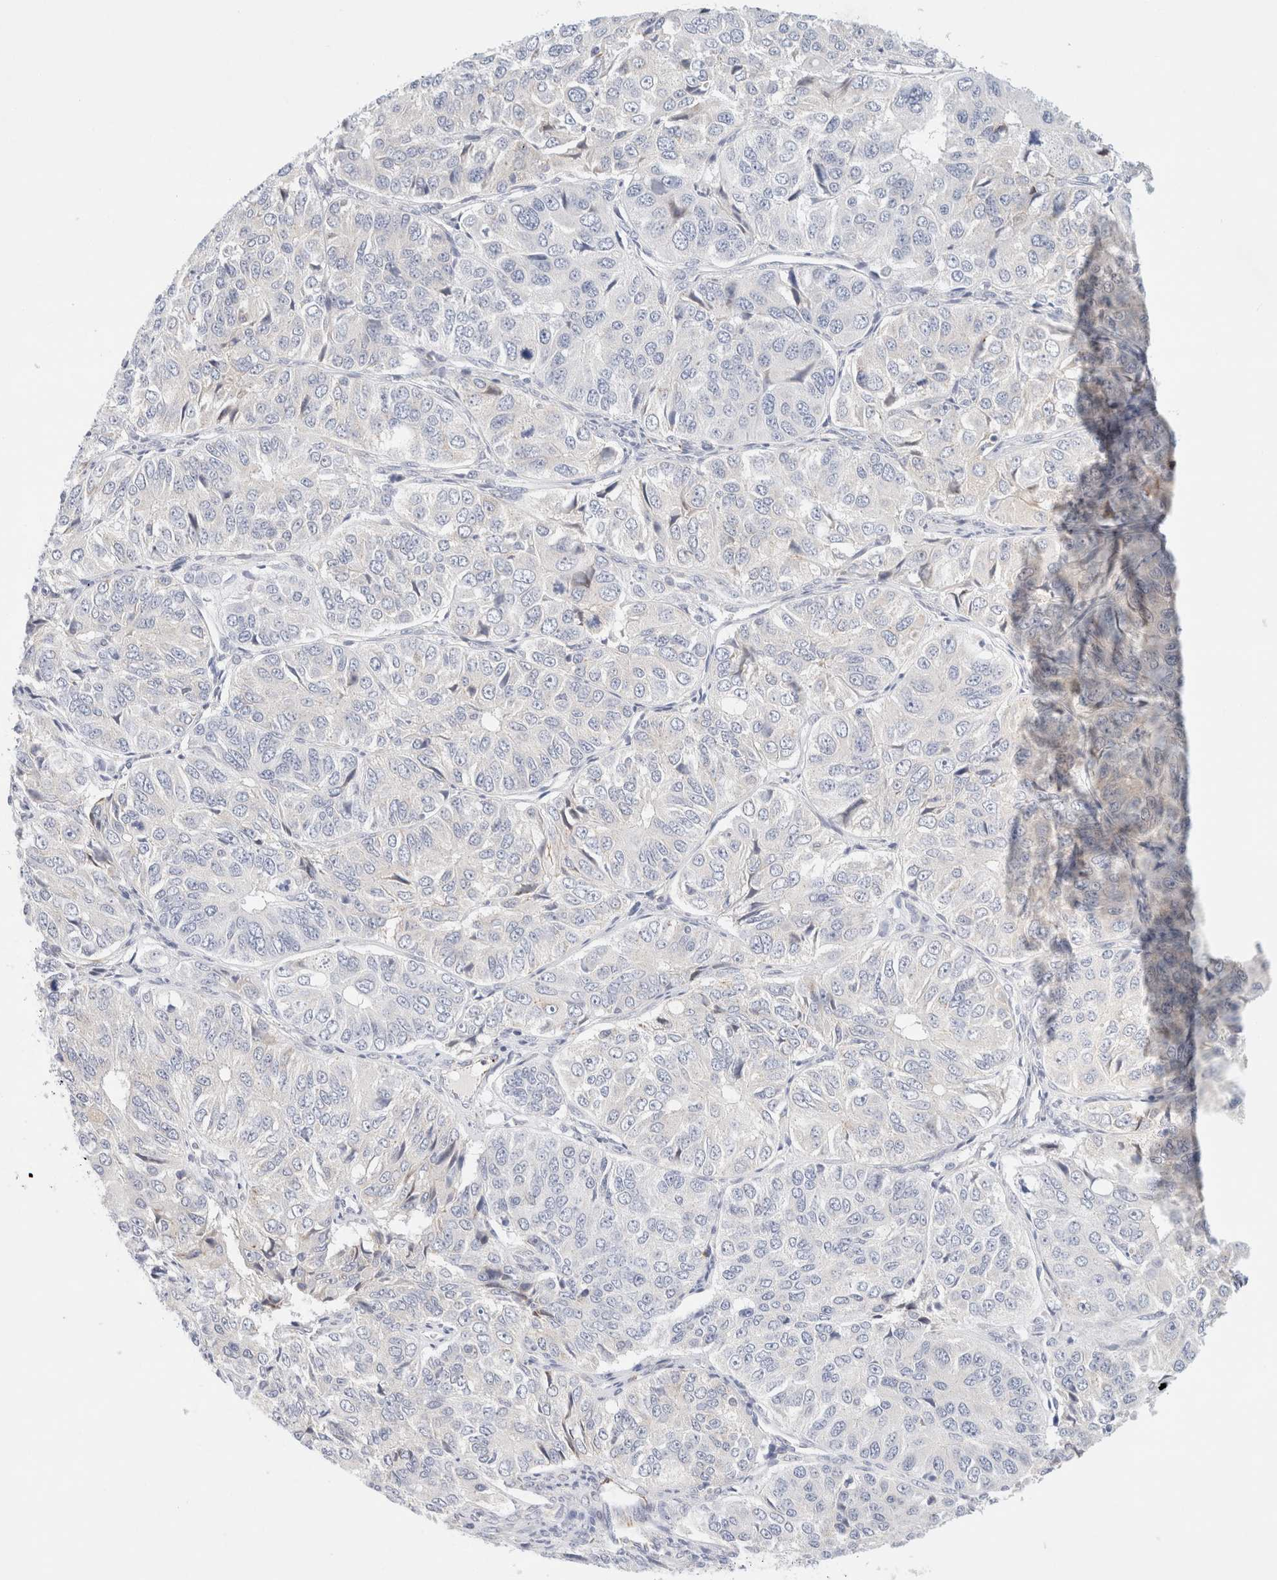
{"staining": {"intensity": "negative", "quantity": "none", "location": "none"}, "tissue": "ovarian cancer", "cell_type": "Tumor cells", "image_type": "cancer", "snomed": [{"axis": "morphology", "description": "Carcinoma, endometroid"}, {"axis": "topography", "description": "Ovary"}], "caption": "An image of human ovarian endometroid carcinoma is negative for staining in tumor cells.", "gene": "SLC25A48", "patient": {"sex": "female", "age": 51}}